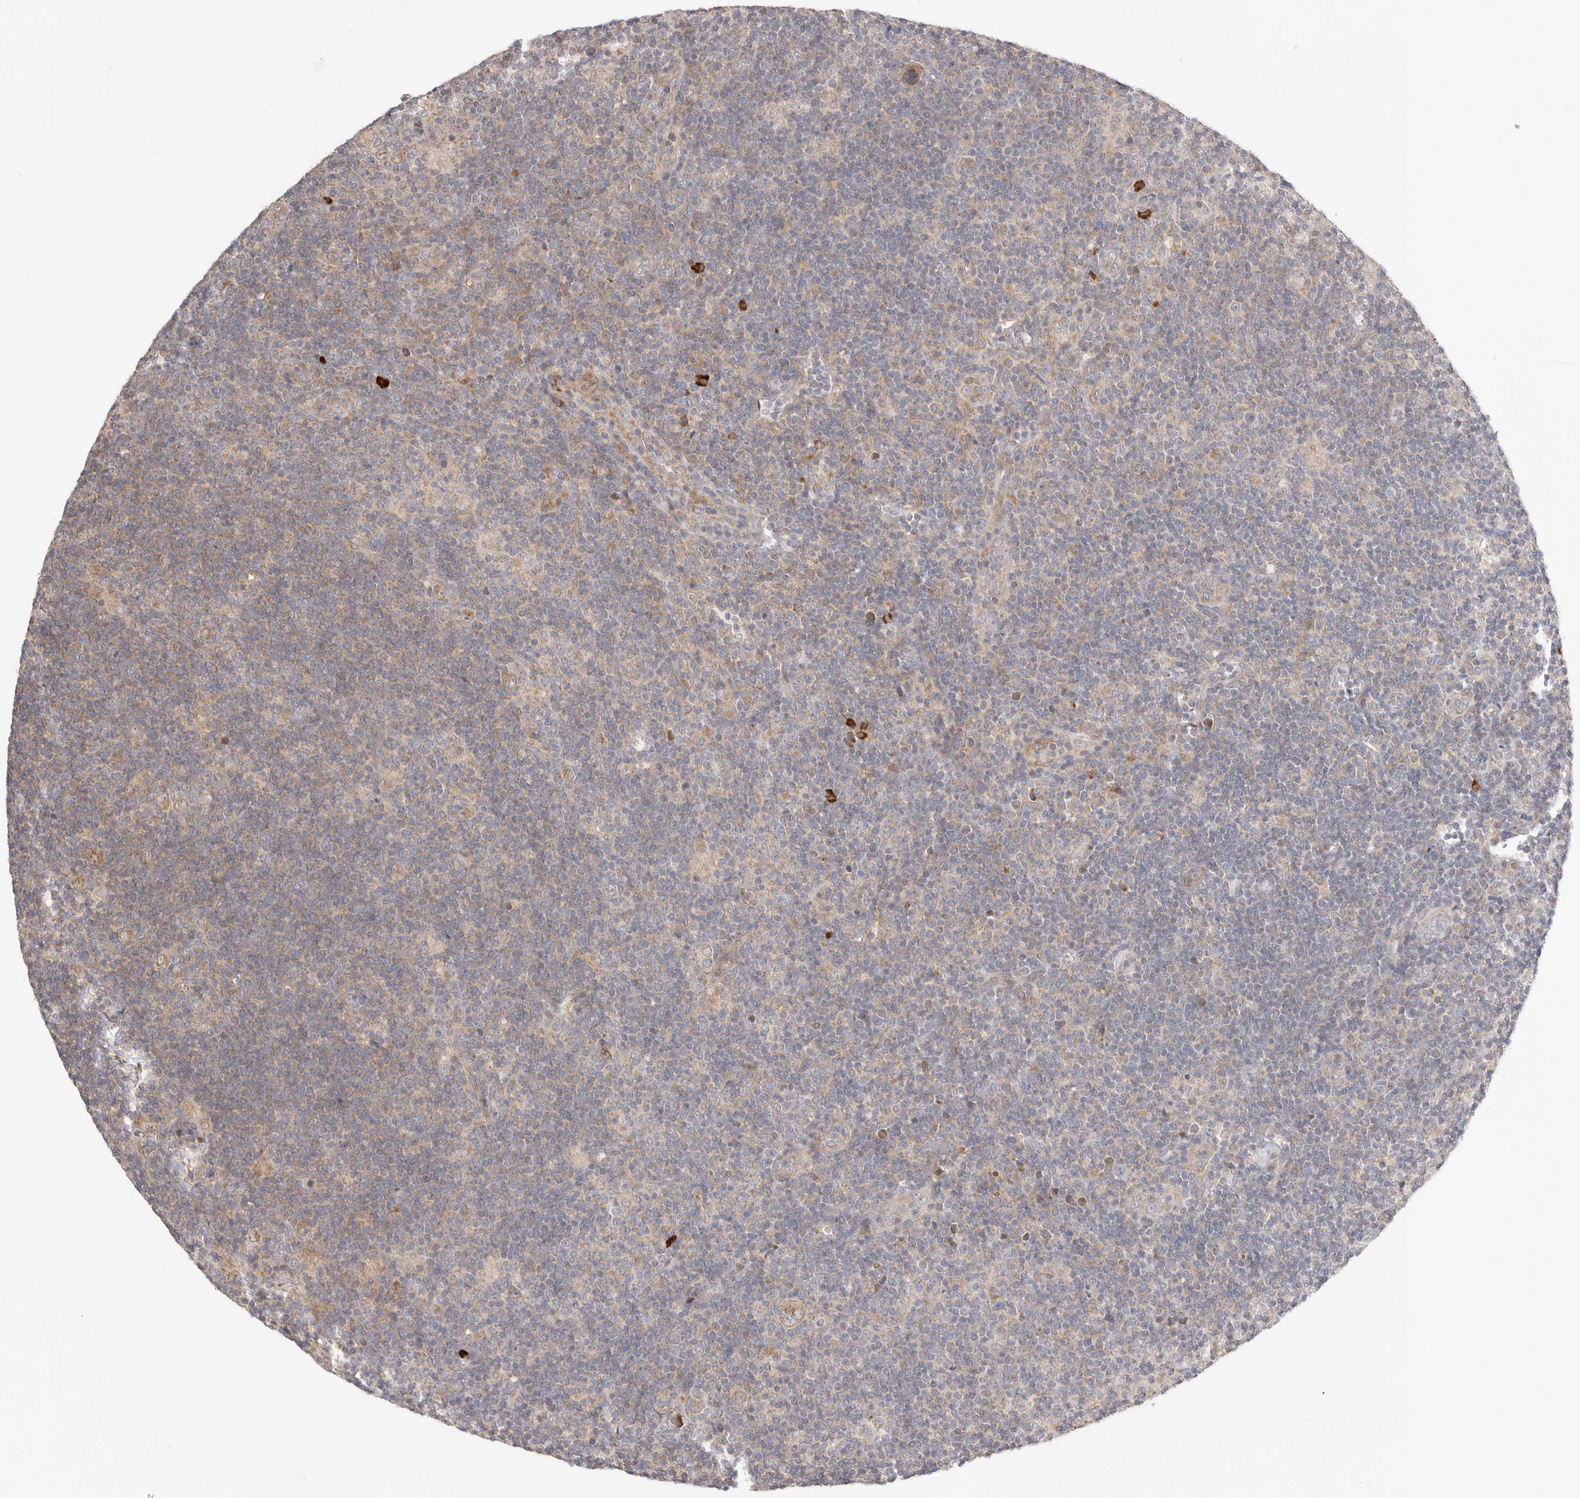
{"staining": {"intensity": "weak", "quantity": "25%-75%", "location": "cytoplasmic/membranous"}, "tissue": "lymphoma", "cell_type": "Tumor cells", "image_type": "cancer", "snomed": [{"axis": "morphology", "description": "Hodgkin's disease, NOS"}, {"axis": "topography", "description": "Lymph node"}], "caption": "Immunohistochemical staining of Hodgkin's disease exhibits weak cytoplasmic/membranous protein positivity in approximately 25%-75% of tumor cells. (DAB IHC, brown staining for protein, blue staining for nuclei).", "gene": "USH1C", "patient": {"sex": "female", "age": 57}}